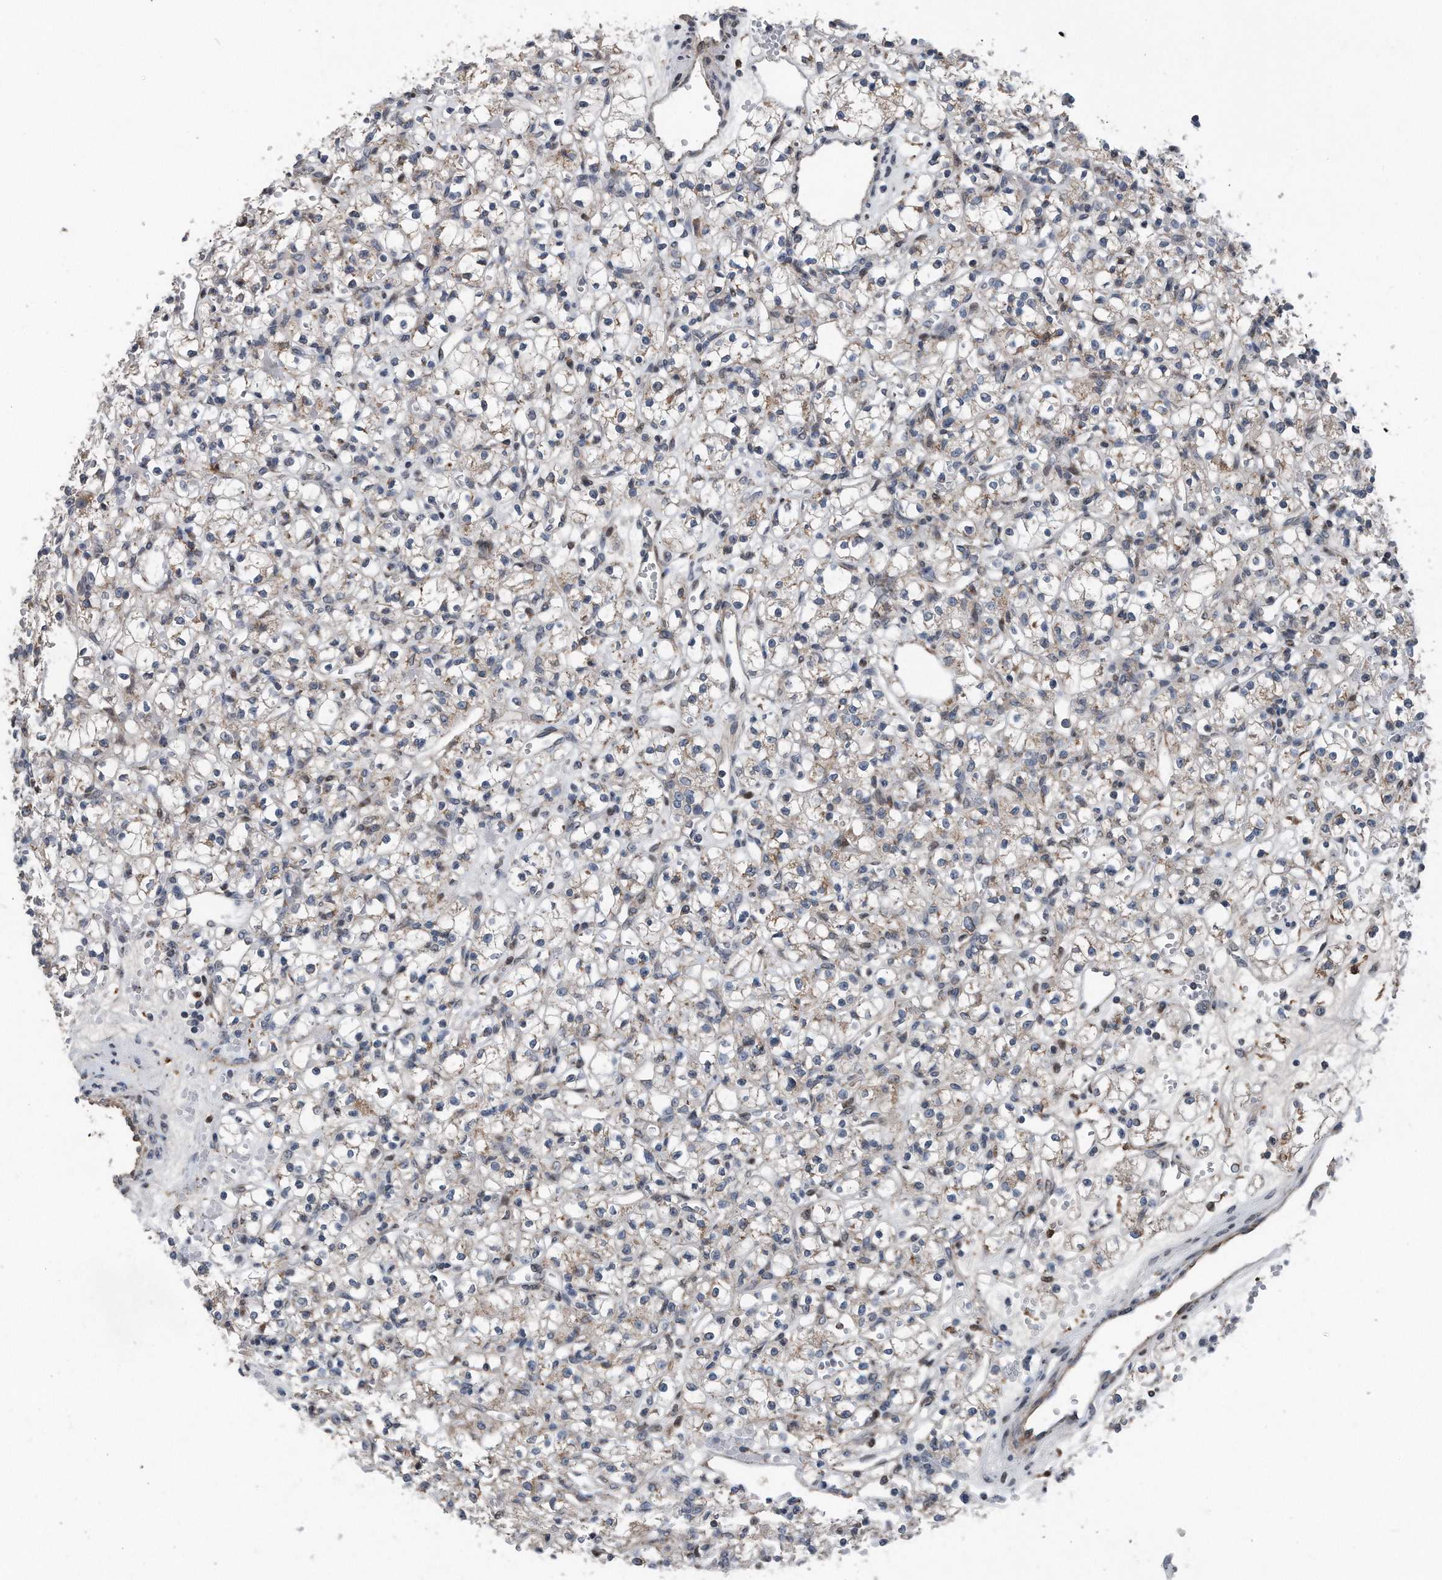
{"staining": {"intensity": "weak", "quantity": "<25%", "location": "cytoplasmic/membranous"}, "tissue": "renal cancer", "cell_type": "Tumor cells", "image_type": "cancer", "snomed": [{"axis": "morphology", "description": "Adenocarcinoma, NOS"}, {"axis": "topography", "description": "Kidney"}], "caption": "An immunohistochemistry (IHC) histopathology image of adenocarcinoma (renal) is shown. There is no staining in tumor cells of adenocarcinoma (renal).", "gene": "DST", "patient": {"sex": "female", "age": 59}}